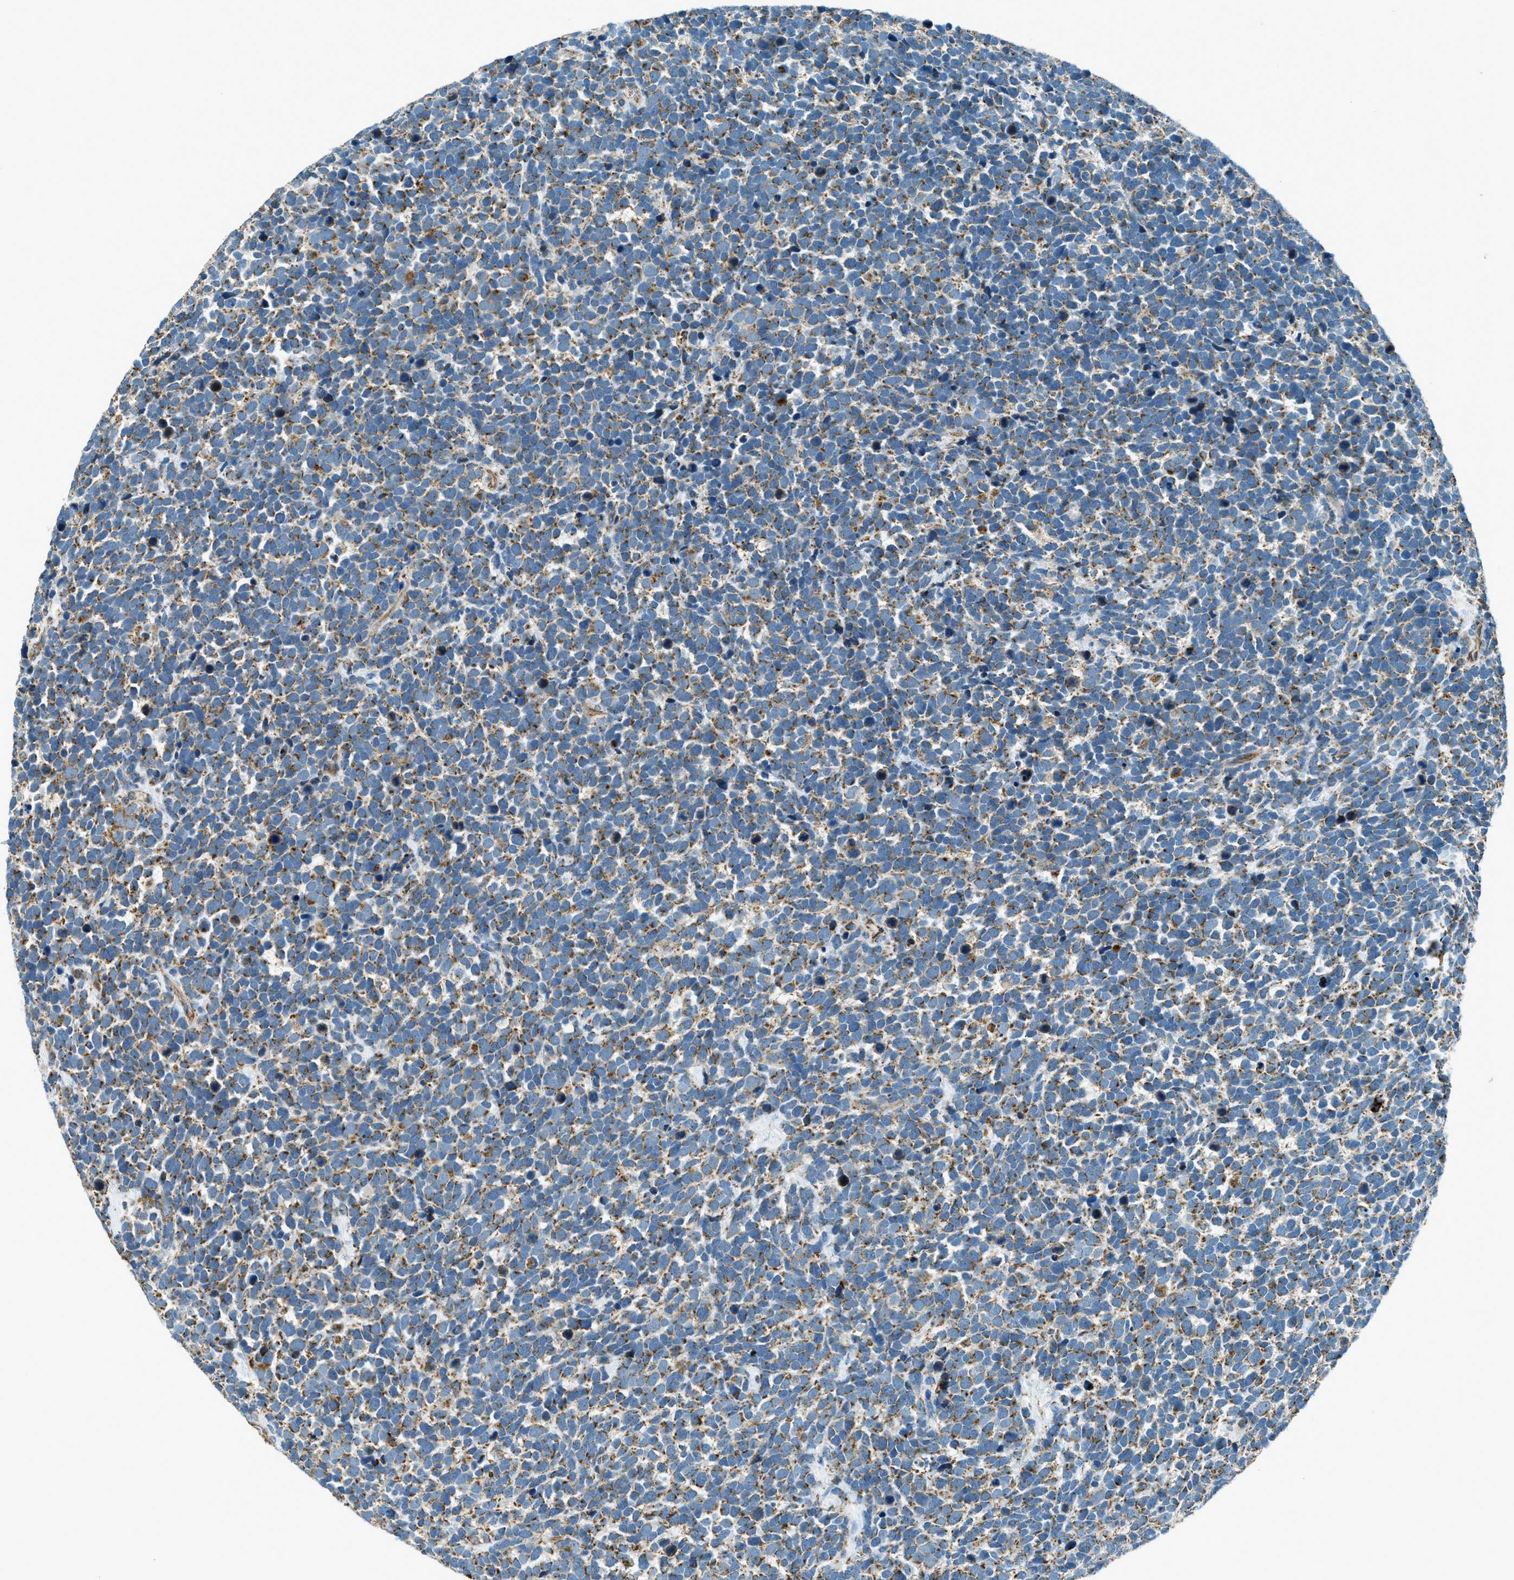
{"staining": {"intensity": "weak", "quantity": ">75%", "location": "cytoplasmic/membranous"}, "tissue": "urothelial cancer", "cell_type": "Tumor cells", "image_type": "cancer", "snomed": [{"axis": "morphology", "description": "Urothelial carcinoma, High grade"}, {"axis": "topography", "description": "Urinary bladder"}], "caption": "The immunohistochemical stain highlights weak cytoplasmic/membranous expression in tumor cells of urothelial cancer tissue.", "gene": "CHST15", "patient": {"sex": "female", "age": 82}}